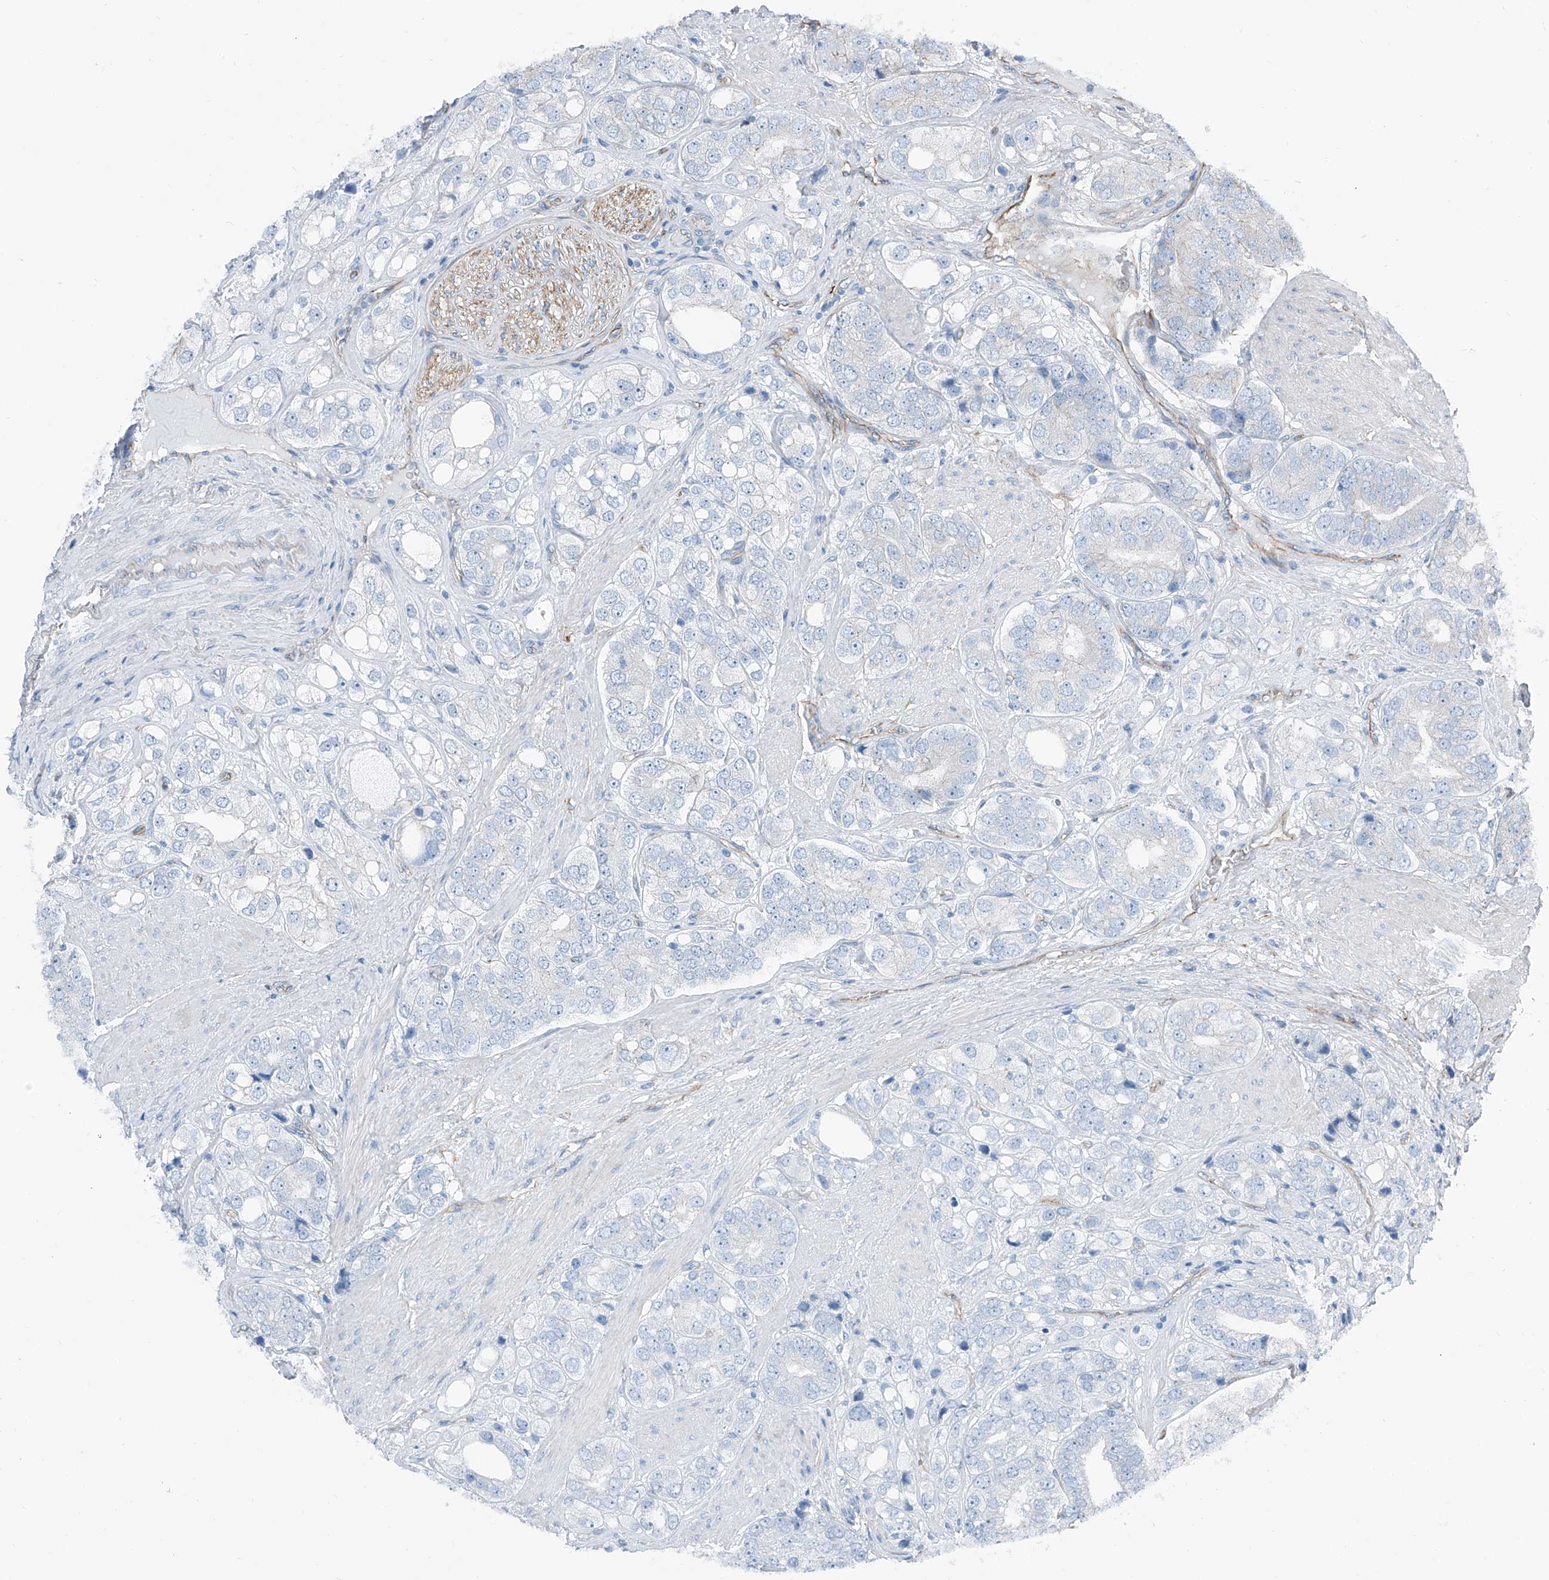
{"staining": {"intensity": "negative", "quantity": "none", "location": "none"}, "tissue": "prostate cancer", "cell_type": "Tumor cells", "image_type": "cancer", "snomed": [{"axis": "morphology", "description": "Adenocarcinoma, High grade"}, {"axis": "topography", "description": "Prostate"}], "caption": "This is an immunohistochemistry (IHC) photomicrograph of prostate cancer. There is no staining in tumor cells.", "gene": "THEMIS2", "patient": {"sex": "male", "age": 50}}